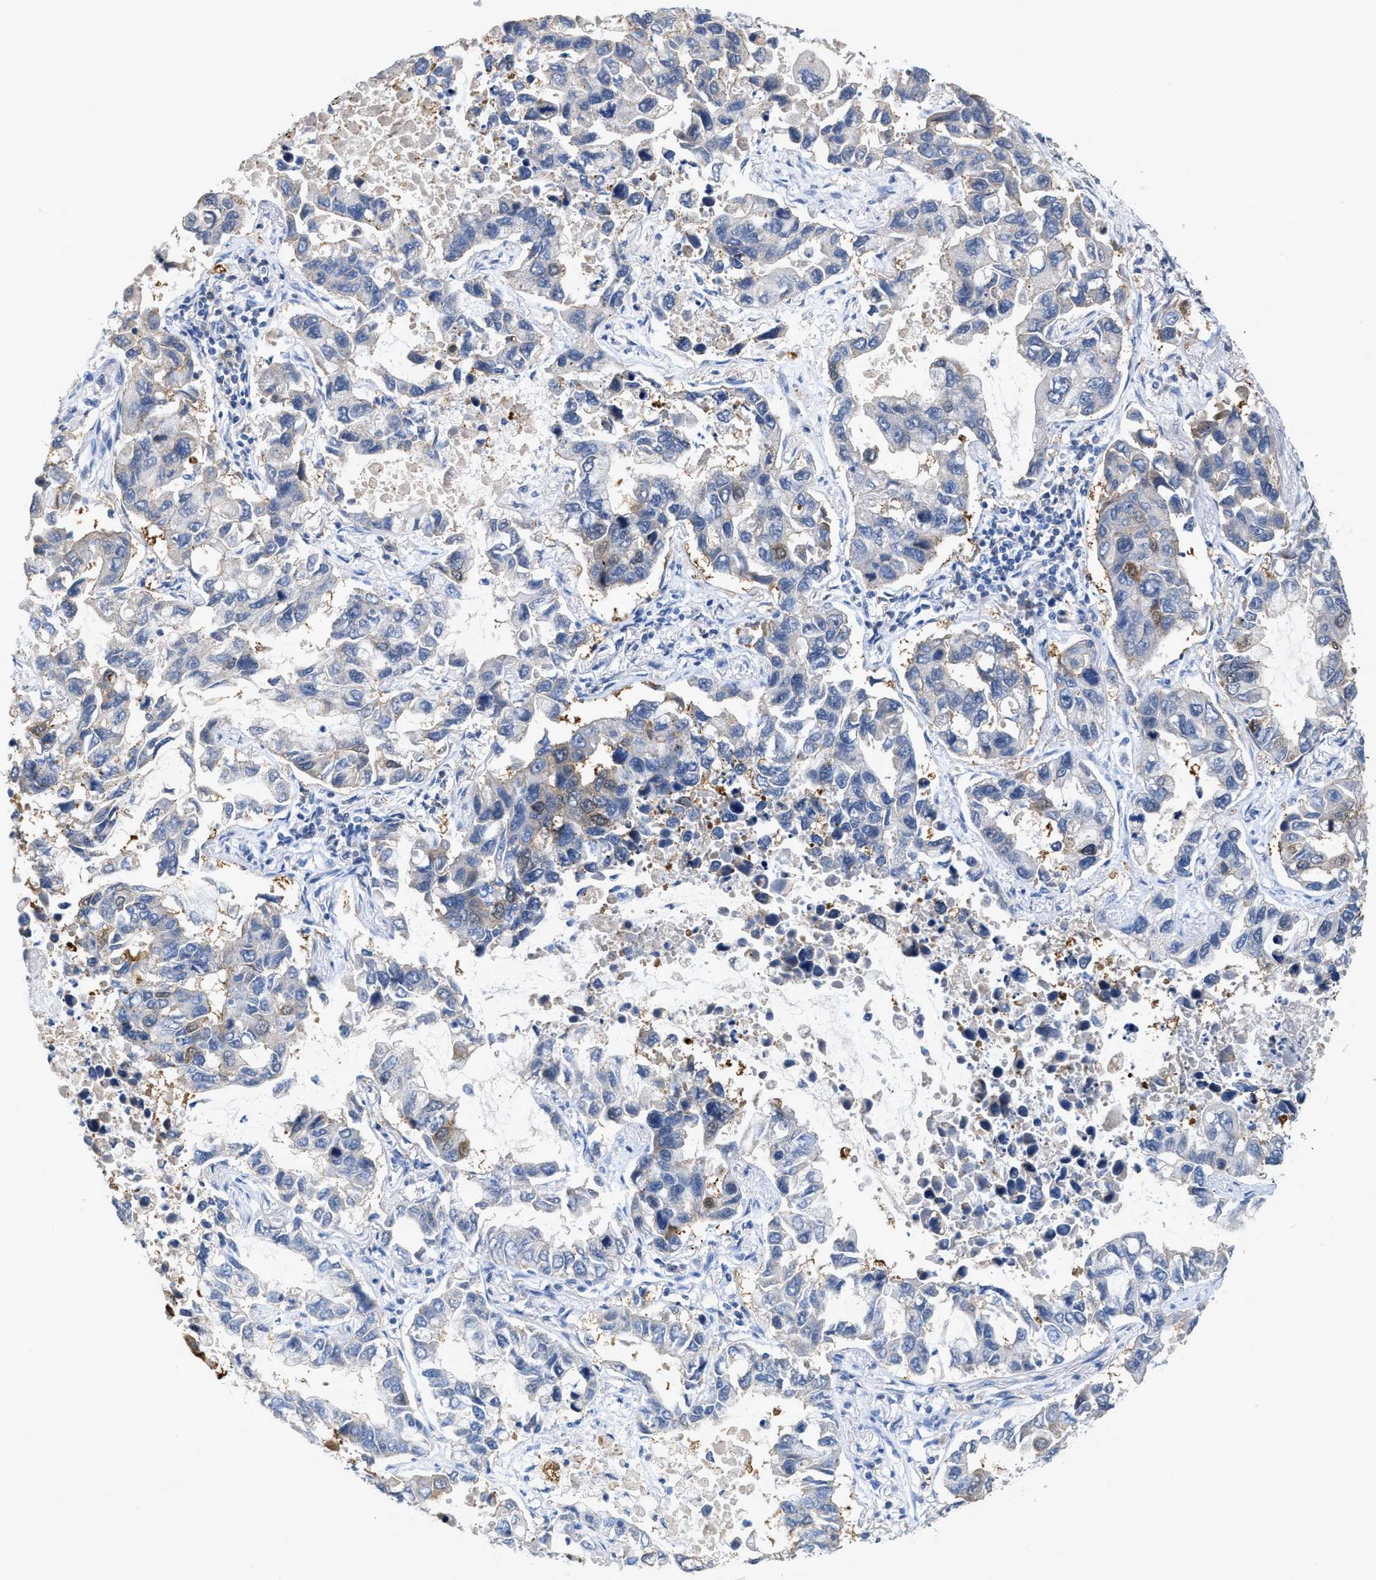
{"staining": {"intensity": "weak", "quantity": "<25%", "location": "cytoplasmic/membranous"}, "tissue": "lung cancer", "cell_type": "Tumor cells", "image_type": "cancer", "snomed": [{"axis": "morphology", "description": "Adenocarcinoma, NOS"}, {"axis": "topography", "description": "Lung"}], "caption": "Immunohistochemical staining of human lung cancer exhibits no significant staining in tumor cells.", "gene": "CRYM", "patient": {"sex": "male", "age": 64}}